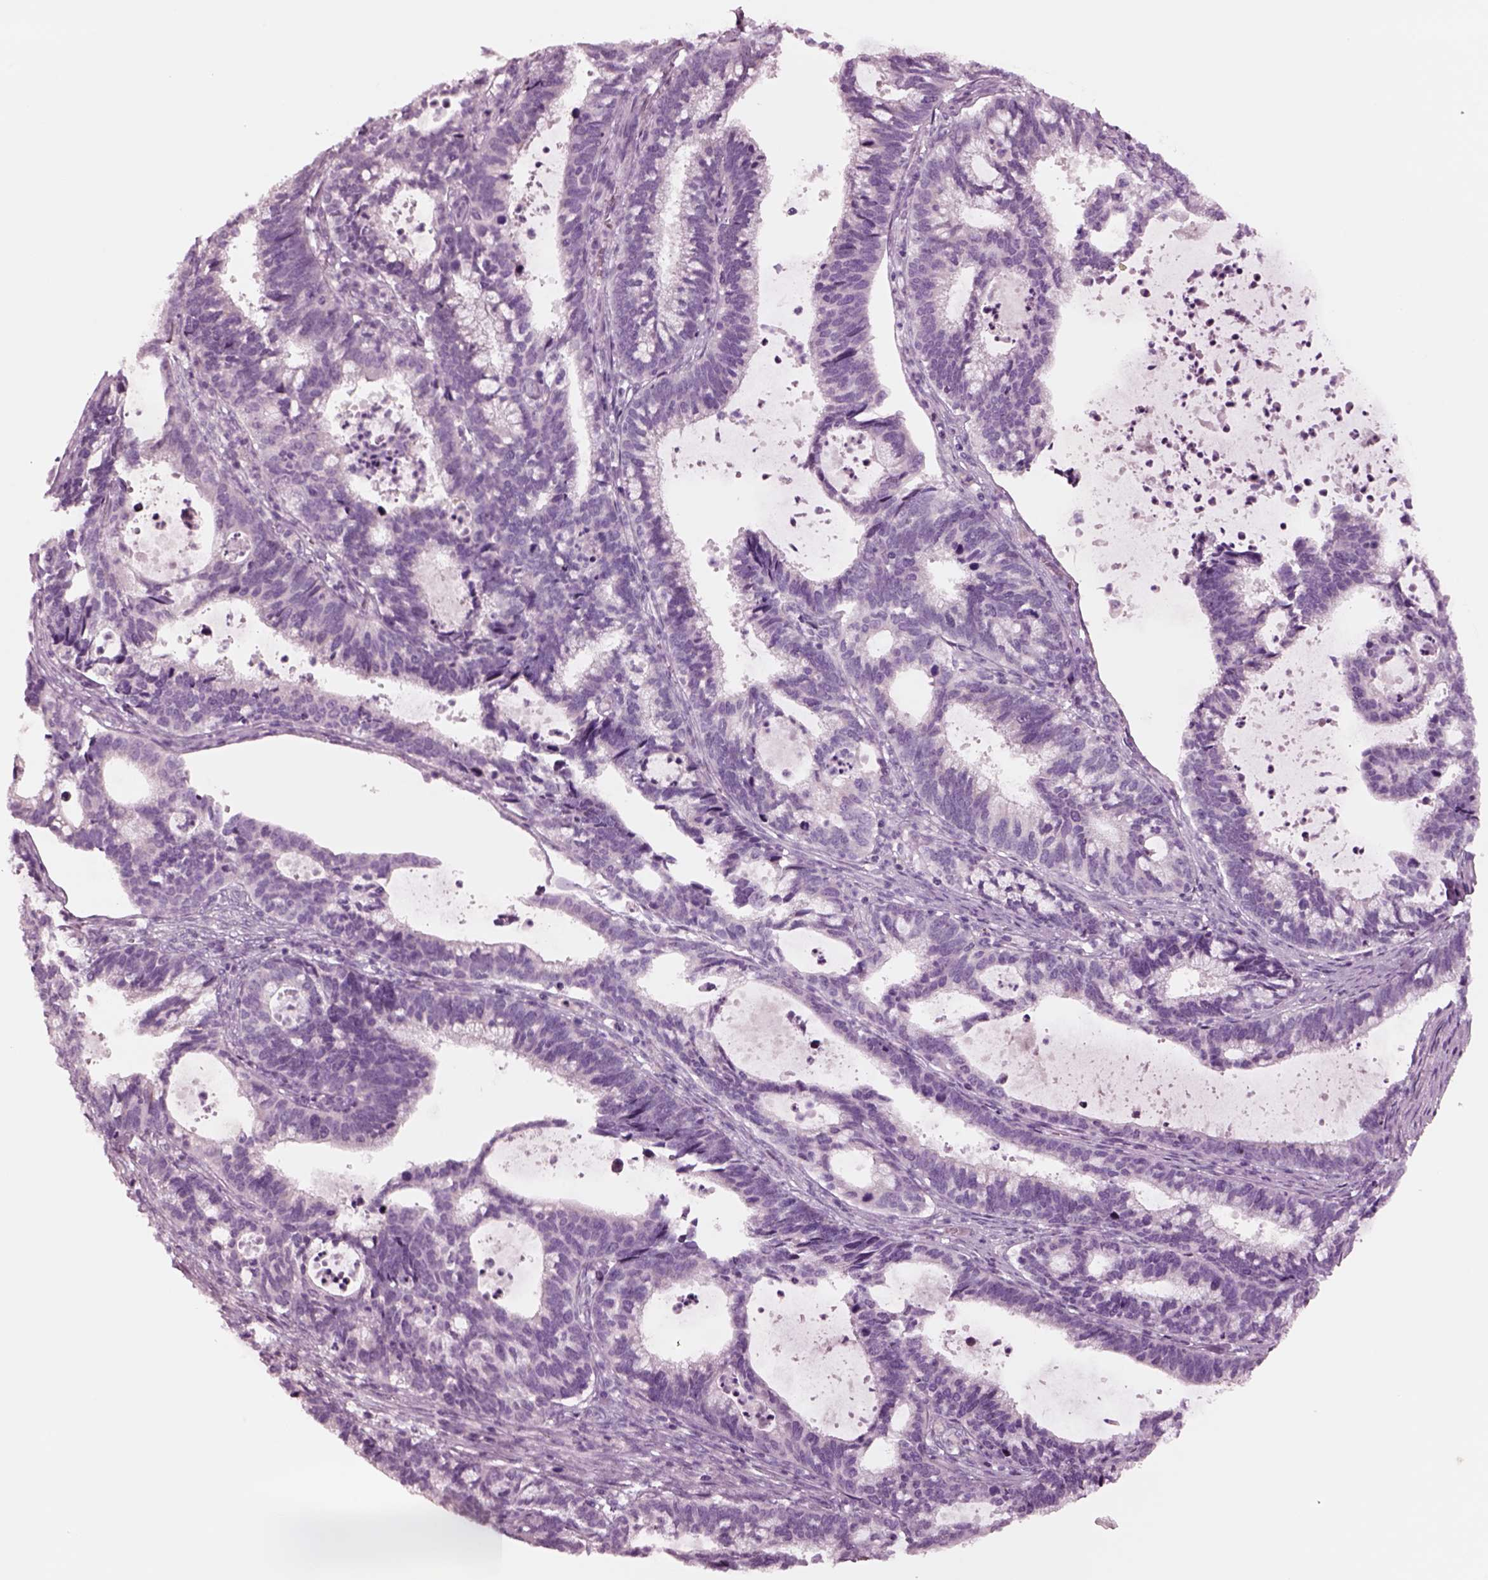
{"staining": {"intensity": "negative", "quantity": "none", "location": "none"}, "tissue": "cervical cancer", "cell_type": "Tumor cells", "image_type": "cancer", "snomed": [{"axis": "morphology", "description": "Adenocarcinoma, NOS"}, {"axis": "topography", "description": "Cervix"}], "caption": "The immunohistochemistry image has no significant positivity in tumor cells of cervical adenocarcinoma tissue.", "gene": "NMRK2", "patient": {"sex": "female", "age": 42}}